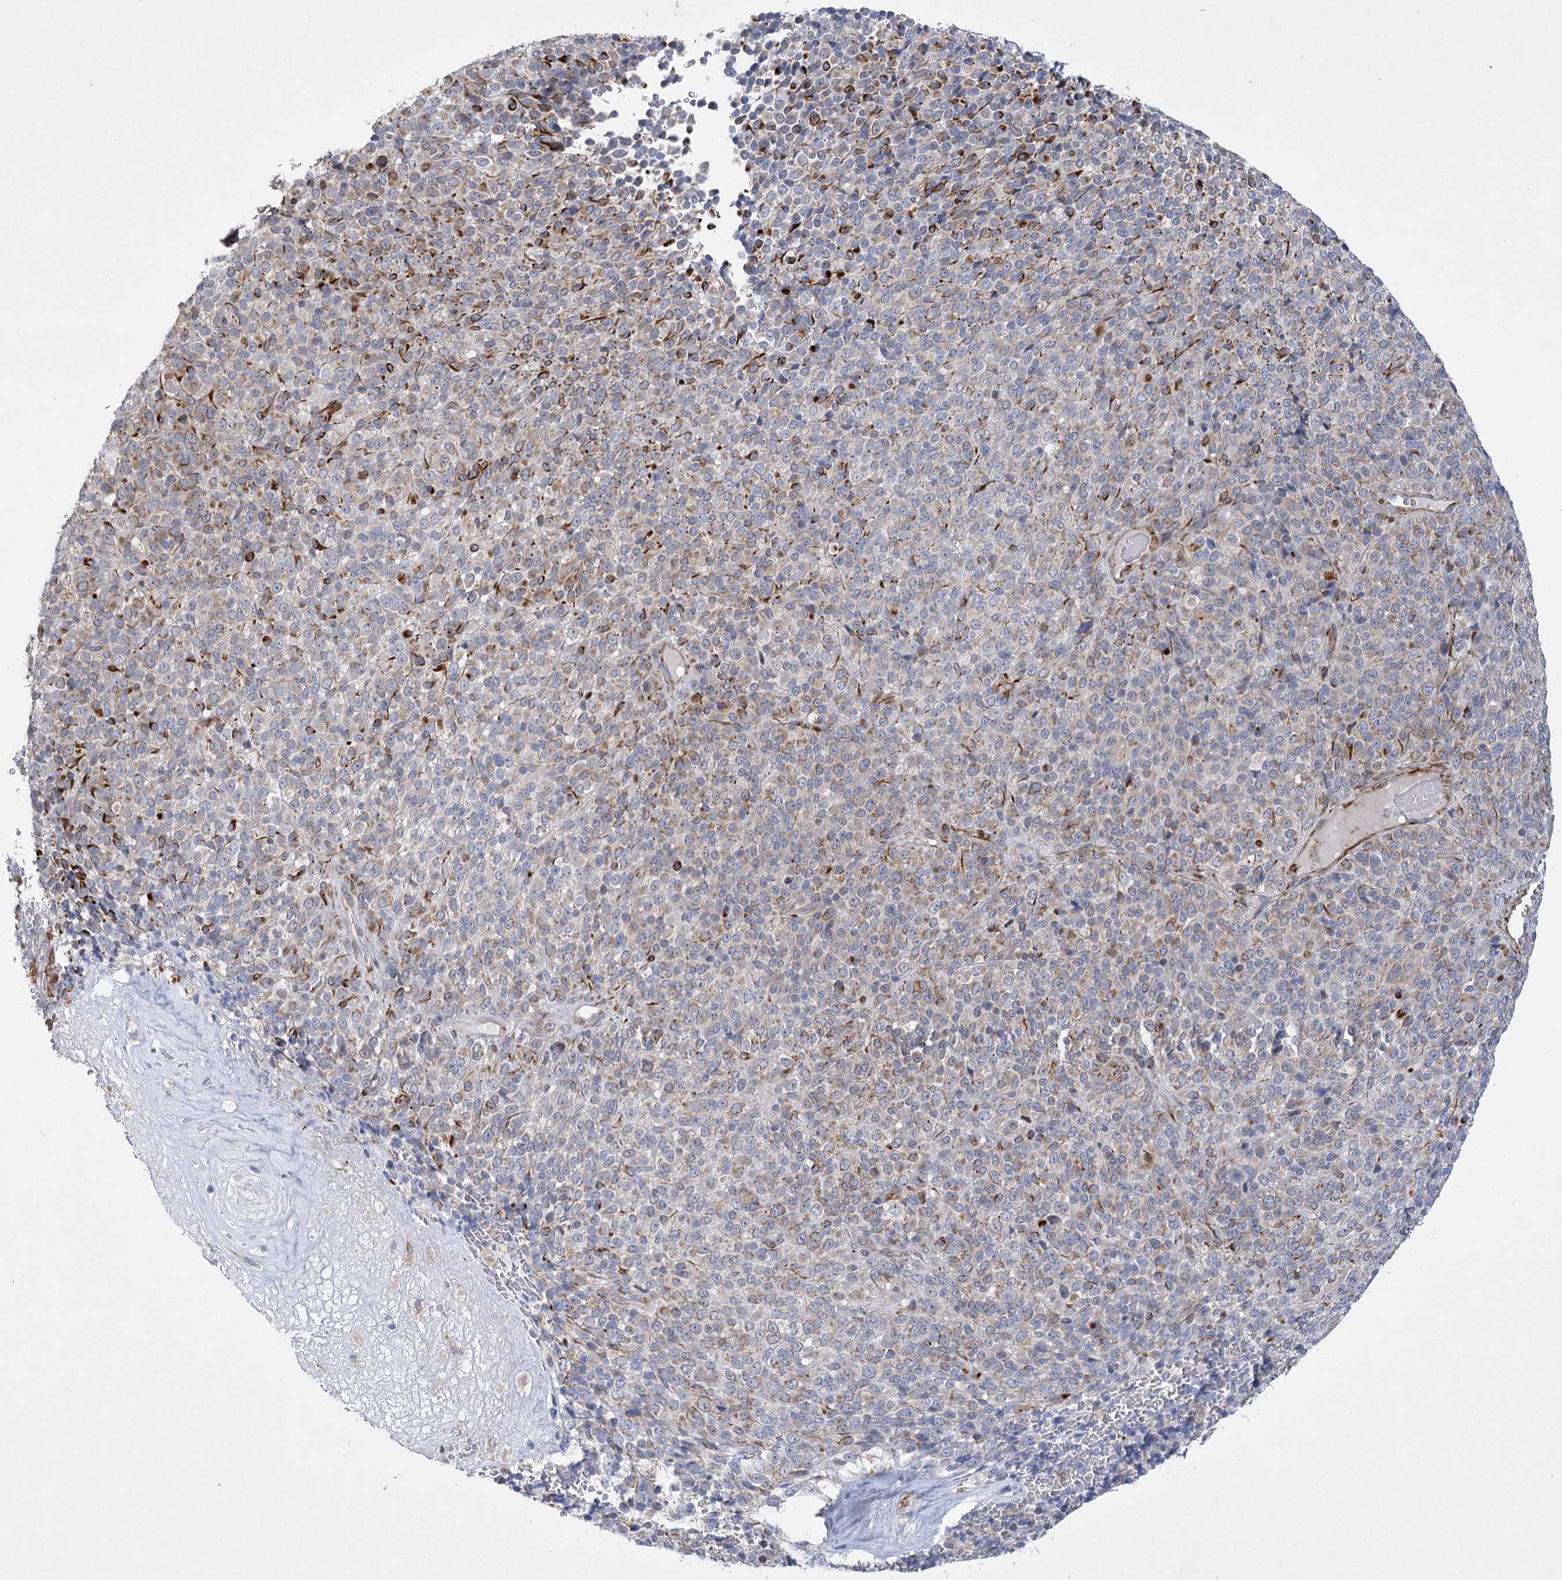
{"staining": {"intensity": "moderate", "quantity": "25%-75%", "location": "cytoplasmic/membranous"}, "tissue": "melanoma", "cell_type": "Tumor cells", "image_type": "cancer", "snomed": [{"axis": "morphology", "description": "Malignant melanoma, Metastatic site"}, {"axis": "topography", "description": "Brain"}], "caption": "DAB (3,3'-diaminobenzidine) immunohistochemical staining of human melanoma demonstrates moderate cytoplasmic/membranous protein positivity in about 25%-75% of tumor cells.", "gene": "DHTKD1", "patient": {"sex": "female", "age": 56}}